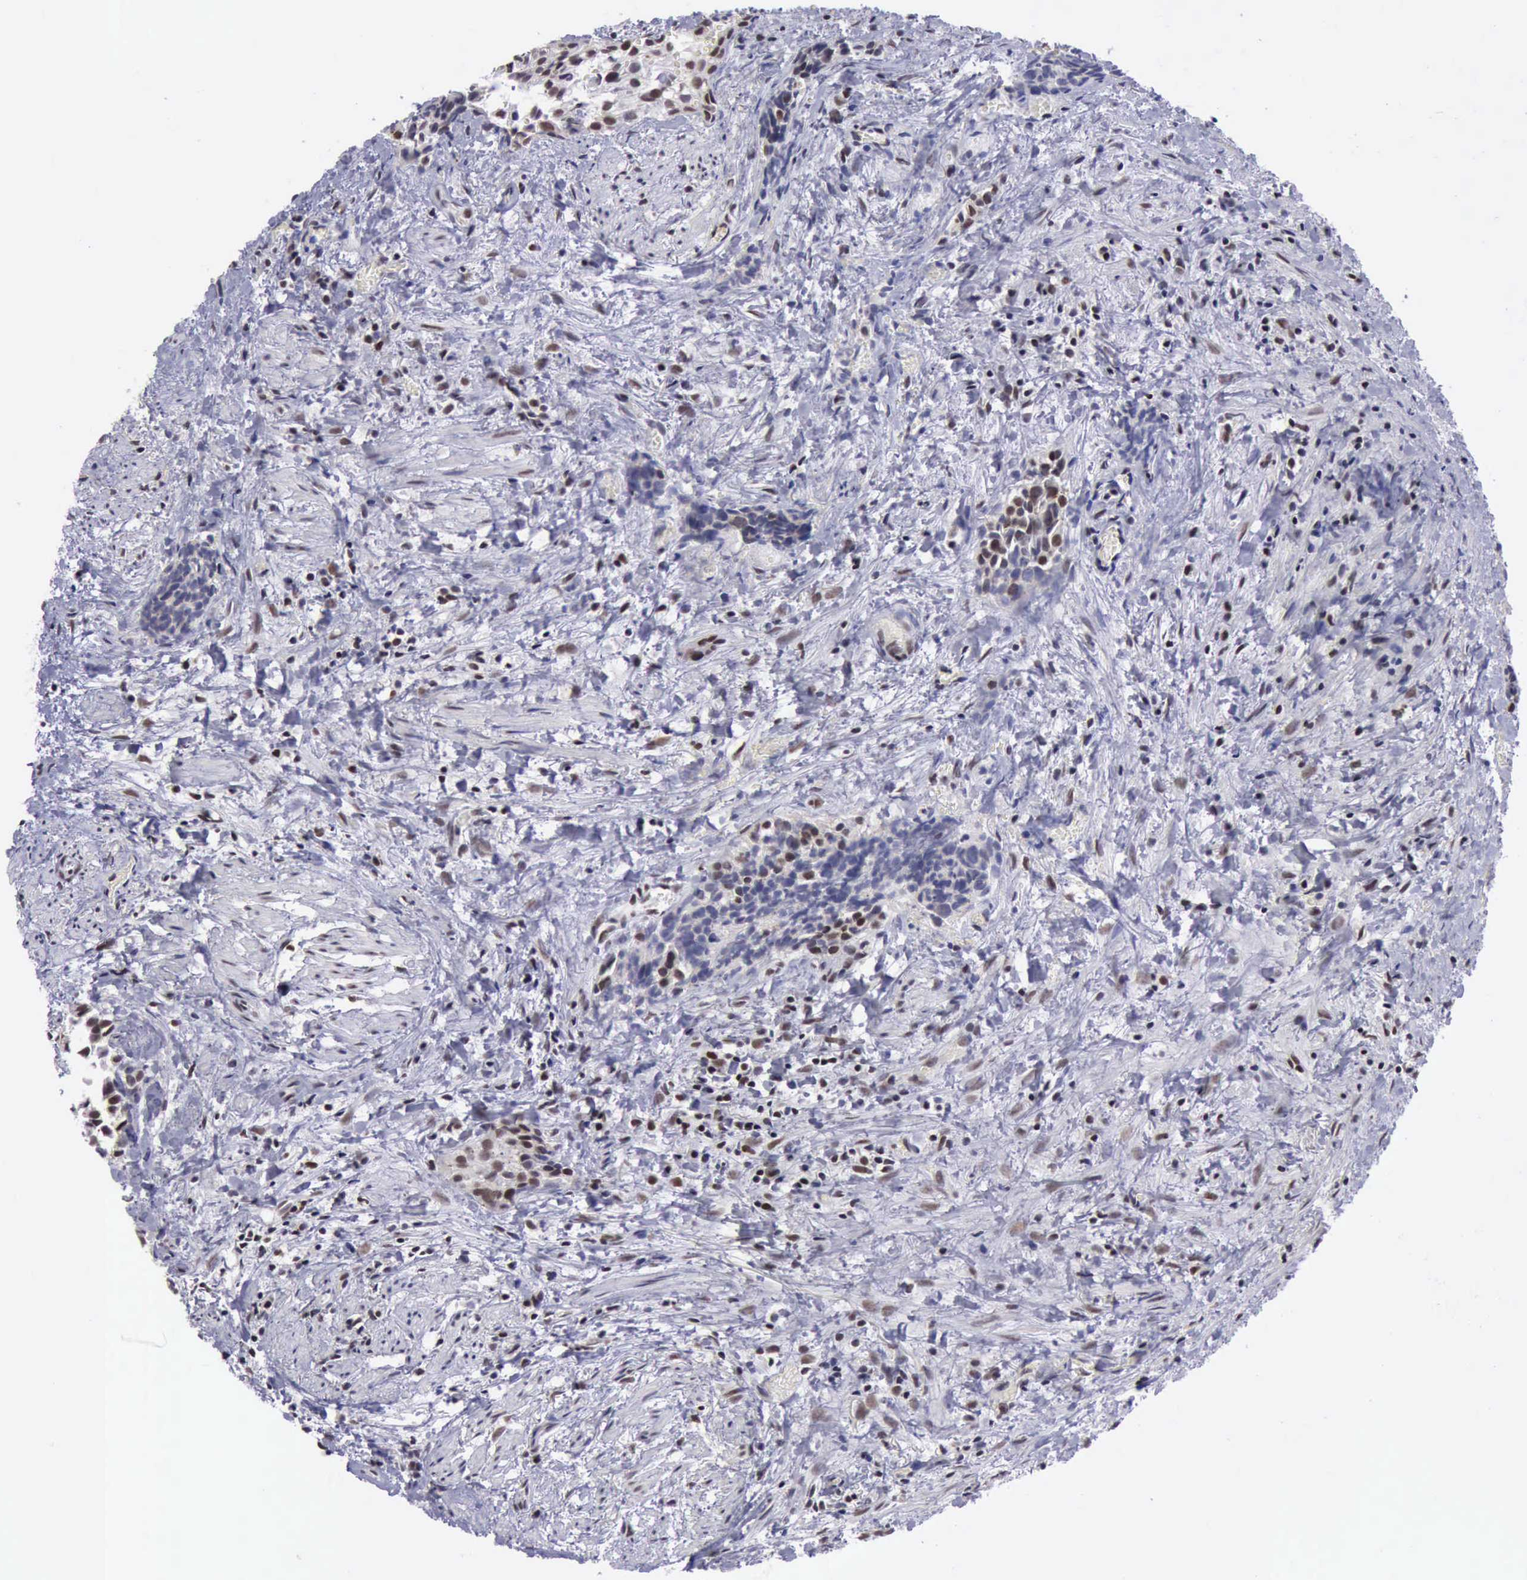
{"staining": {"intensity": "moderate", "quantity": ">75%", "location": "nuclear"}, "tissue": "urothelial cancer", "cell_type": "Tumor cells", "image_type": "cancer", "snomed": [{"axis": "morphology", "description": "Urothelial carcinoma, High grade"}, {"axis": "topography", "description": "Urinary bladder"}], "caption": "Immunohistochemical staining of urothelial cancer displays medium levels of moderate nuclear positivity in approximately >75% of tumor cells.", "gene": "YY1", "patient": {"sex": "female", "age": 78}}